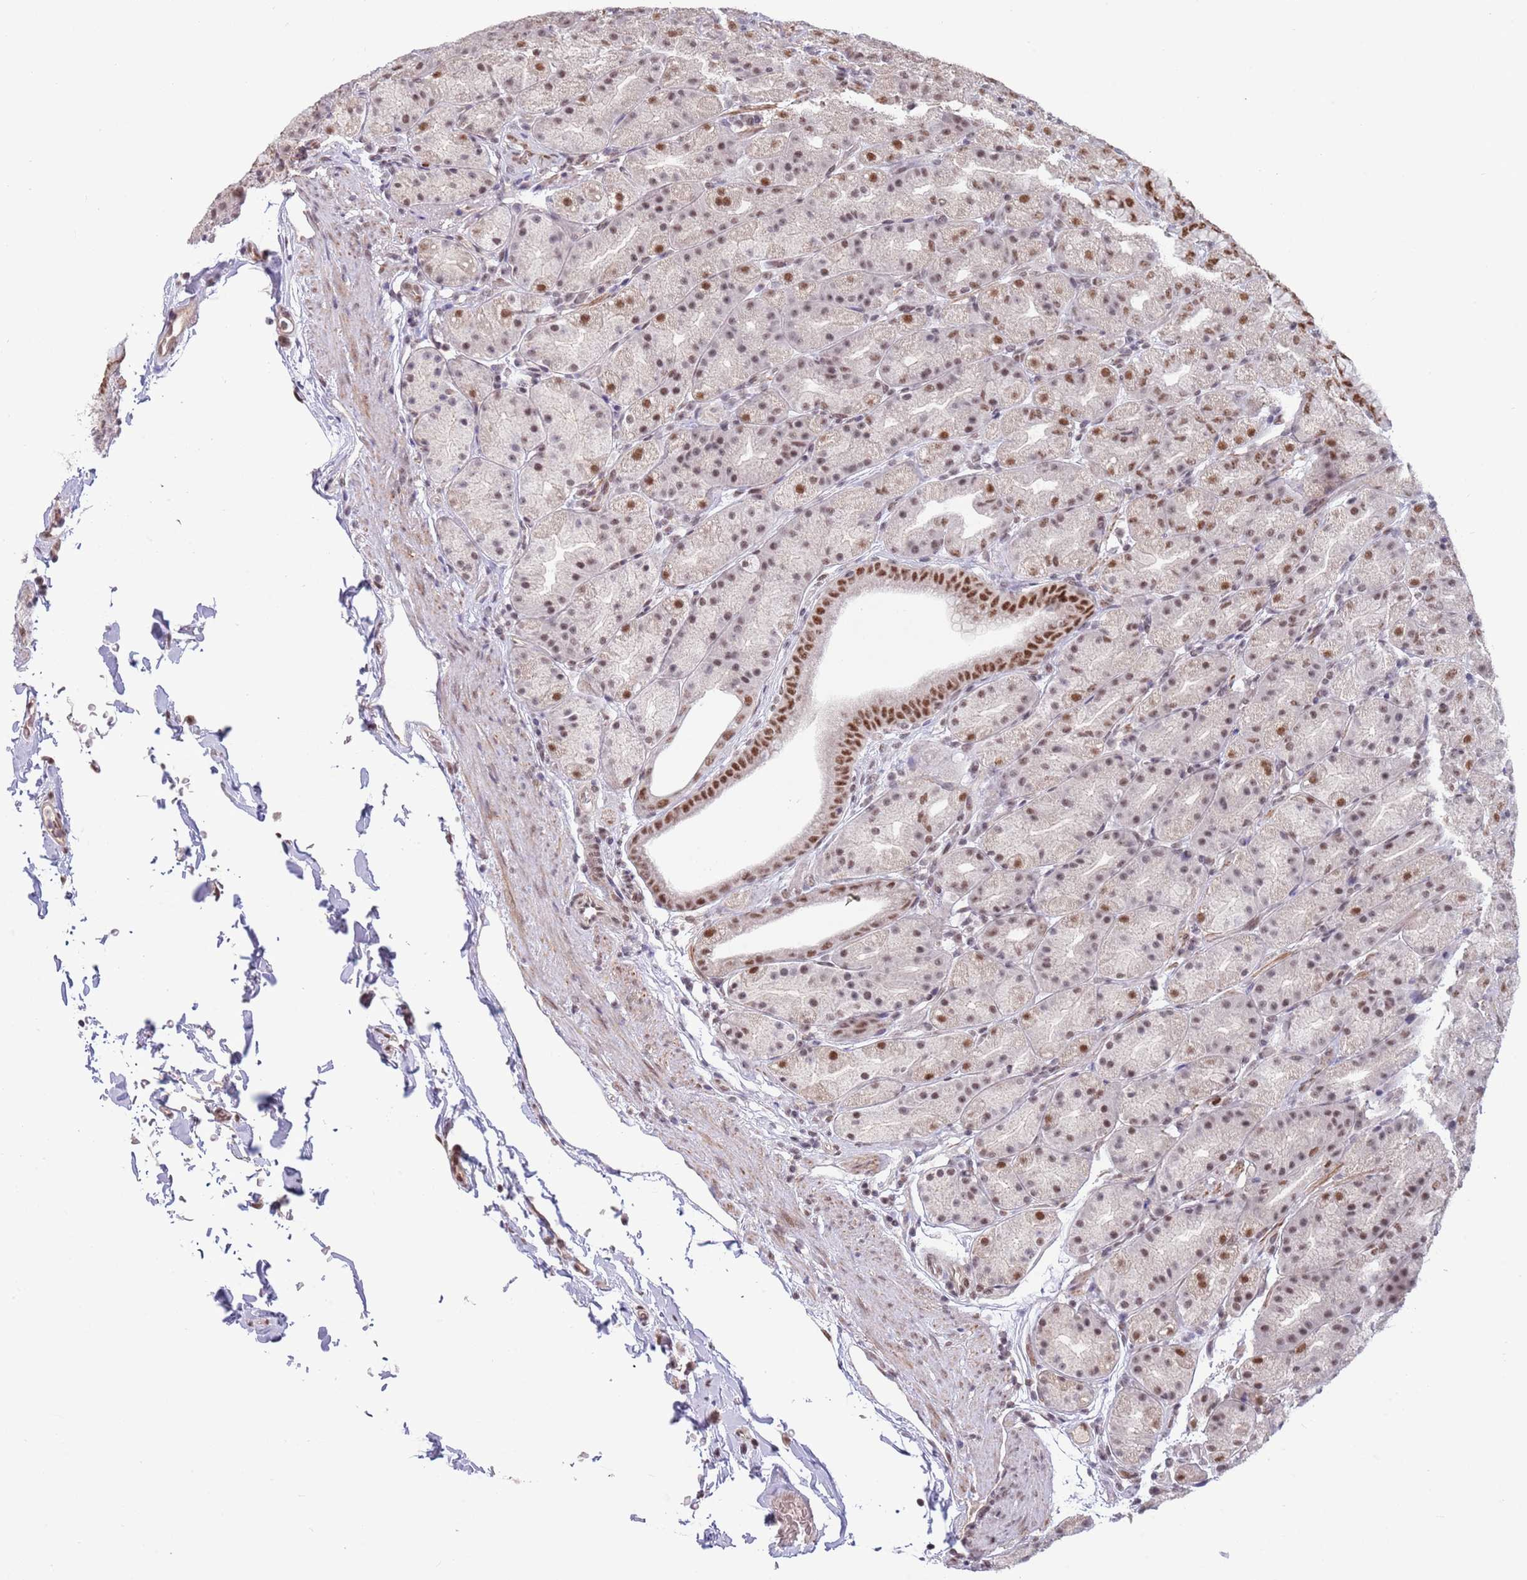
{"staining": {"intensity": "strong", "quantity": "25%-75%", "location": "nuclear"}, "tissue": "stomach", "cell_type": "Glandular cells", "image_type": "normal", "snomed": [{"axis": "morphology", "description": "Normal tissue, NOS"}, {"axis": "topography", "description": "Stomach, upper"}, {"axis": "topography", "description": "Stomach"}], "caption": "Stomach stained with DAB (3,3'-diaminobenzidine) immunohistochemistry displays high levels of strong nuclear expression in approximately 25%-75% of glandular cells.", "gene": "ZBTB7A", "patient": {"sex": "male", "age": 68}}